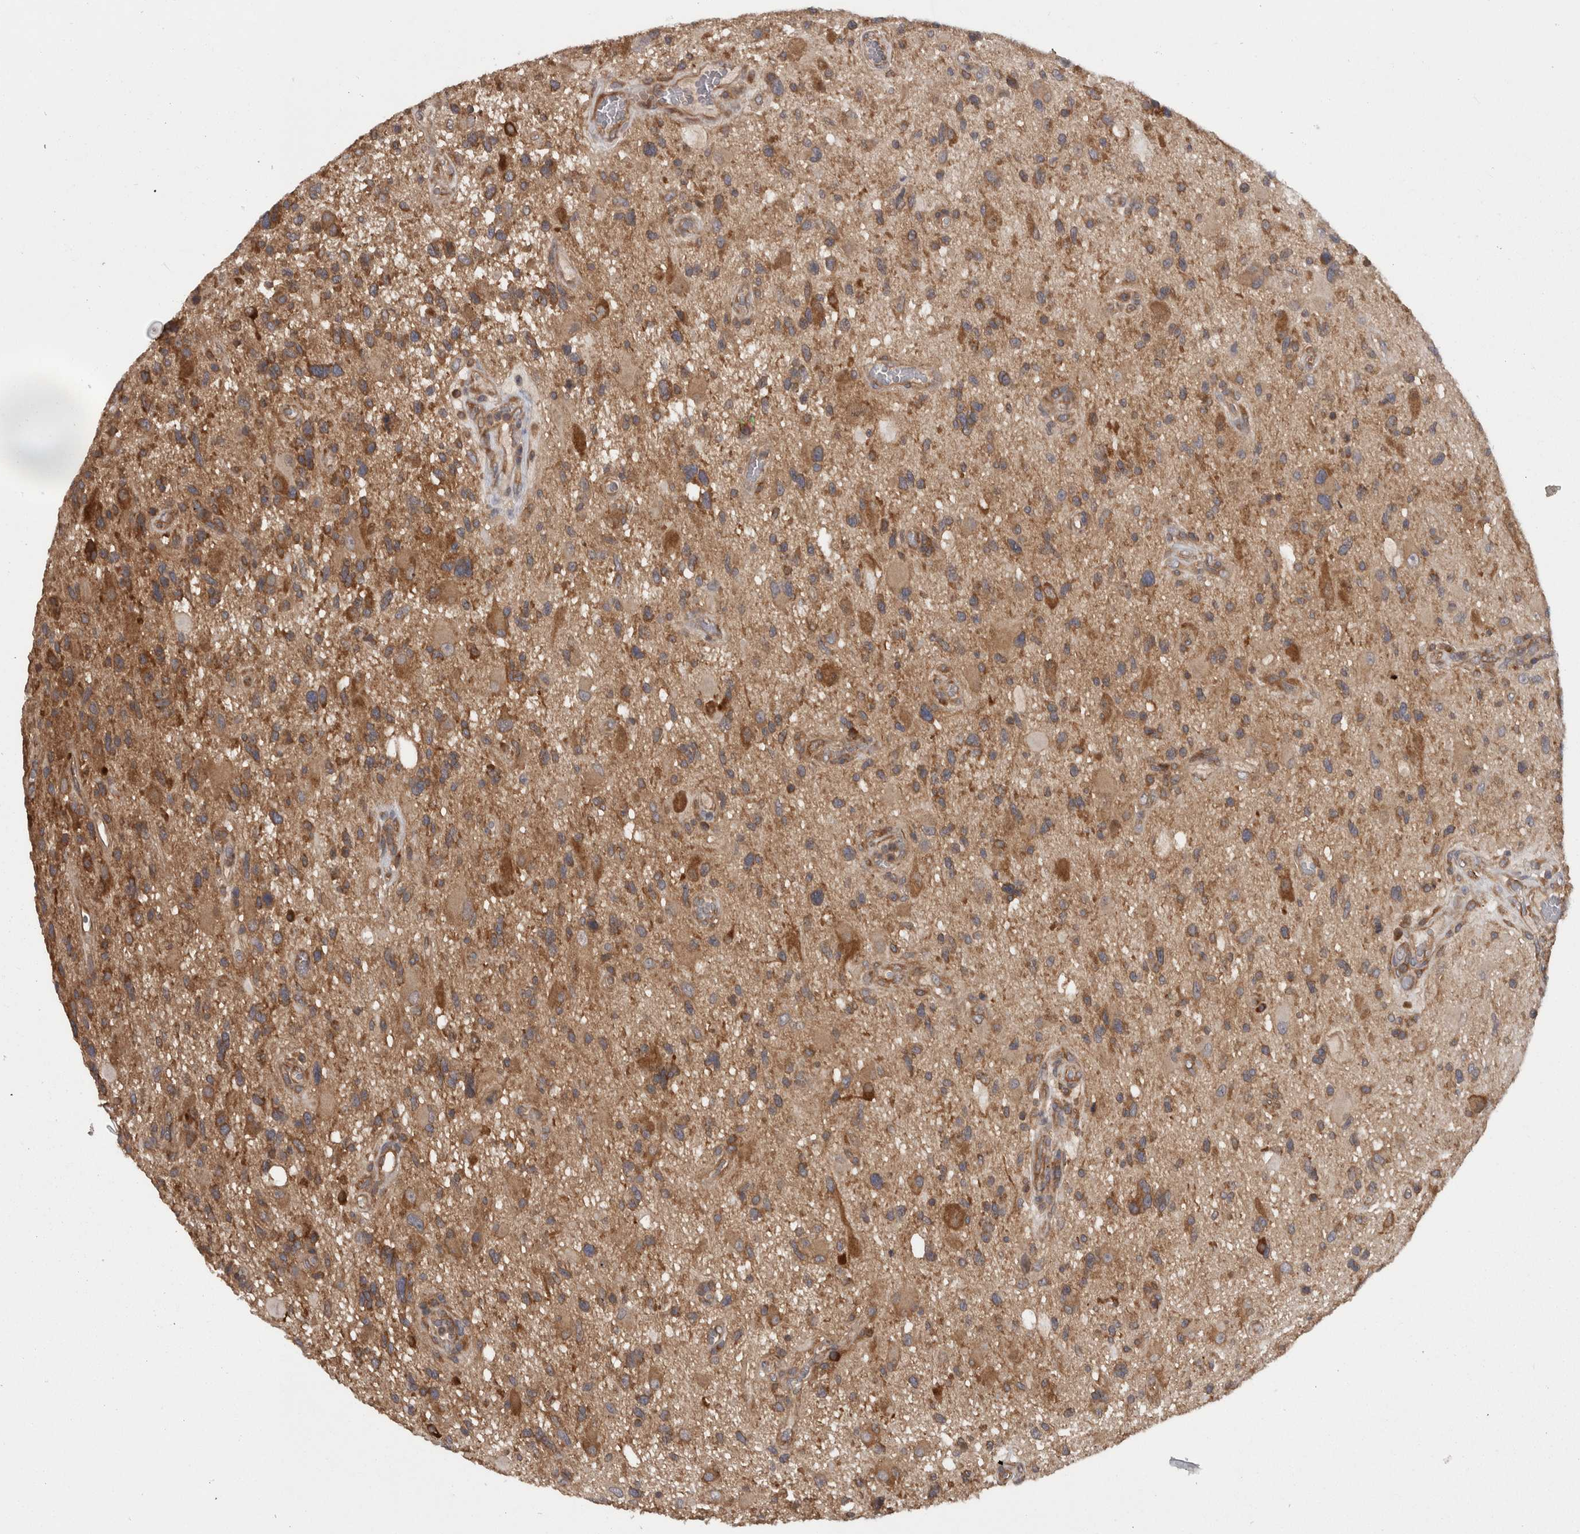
{"staining": {"intensity": "moderate", "quantity": ">75%", "location": "cytoplasmic/membranous"}, "tissue": "glioma", "cell_type": "Tumor cells", "image_type": "cancer", "snomed": [{"axis": "morphology", "description": "Glioma, malignant, High grade"}, {"axis": "topography", "description": "Brain"}], "caption": "IHC (DAB) staining of human malignant glioma (high-grade) shows moderate cytoplasmic/membranous protein positivity in about >75% of tumor cells.", "gene": "SMCR8", "patient": {"sex": "male", "age": 33}}